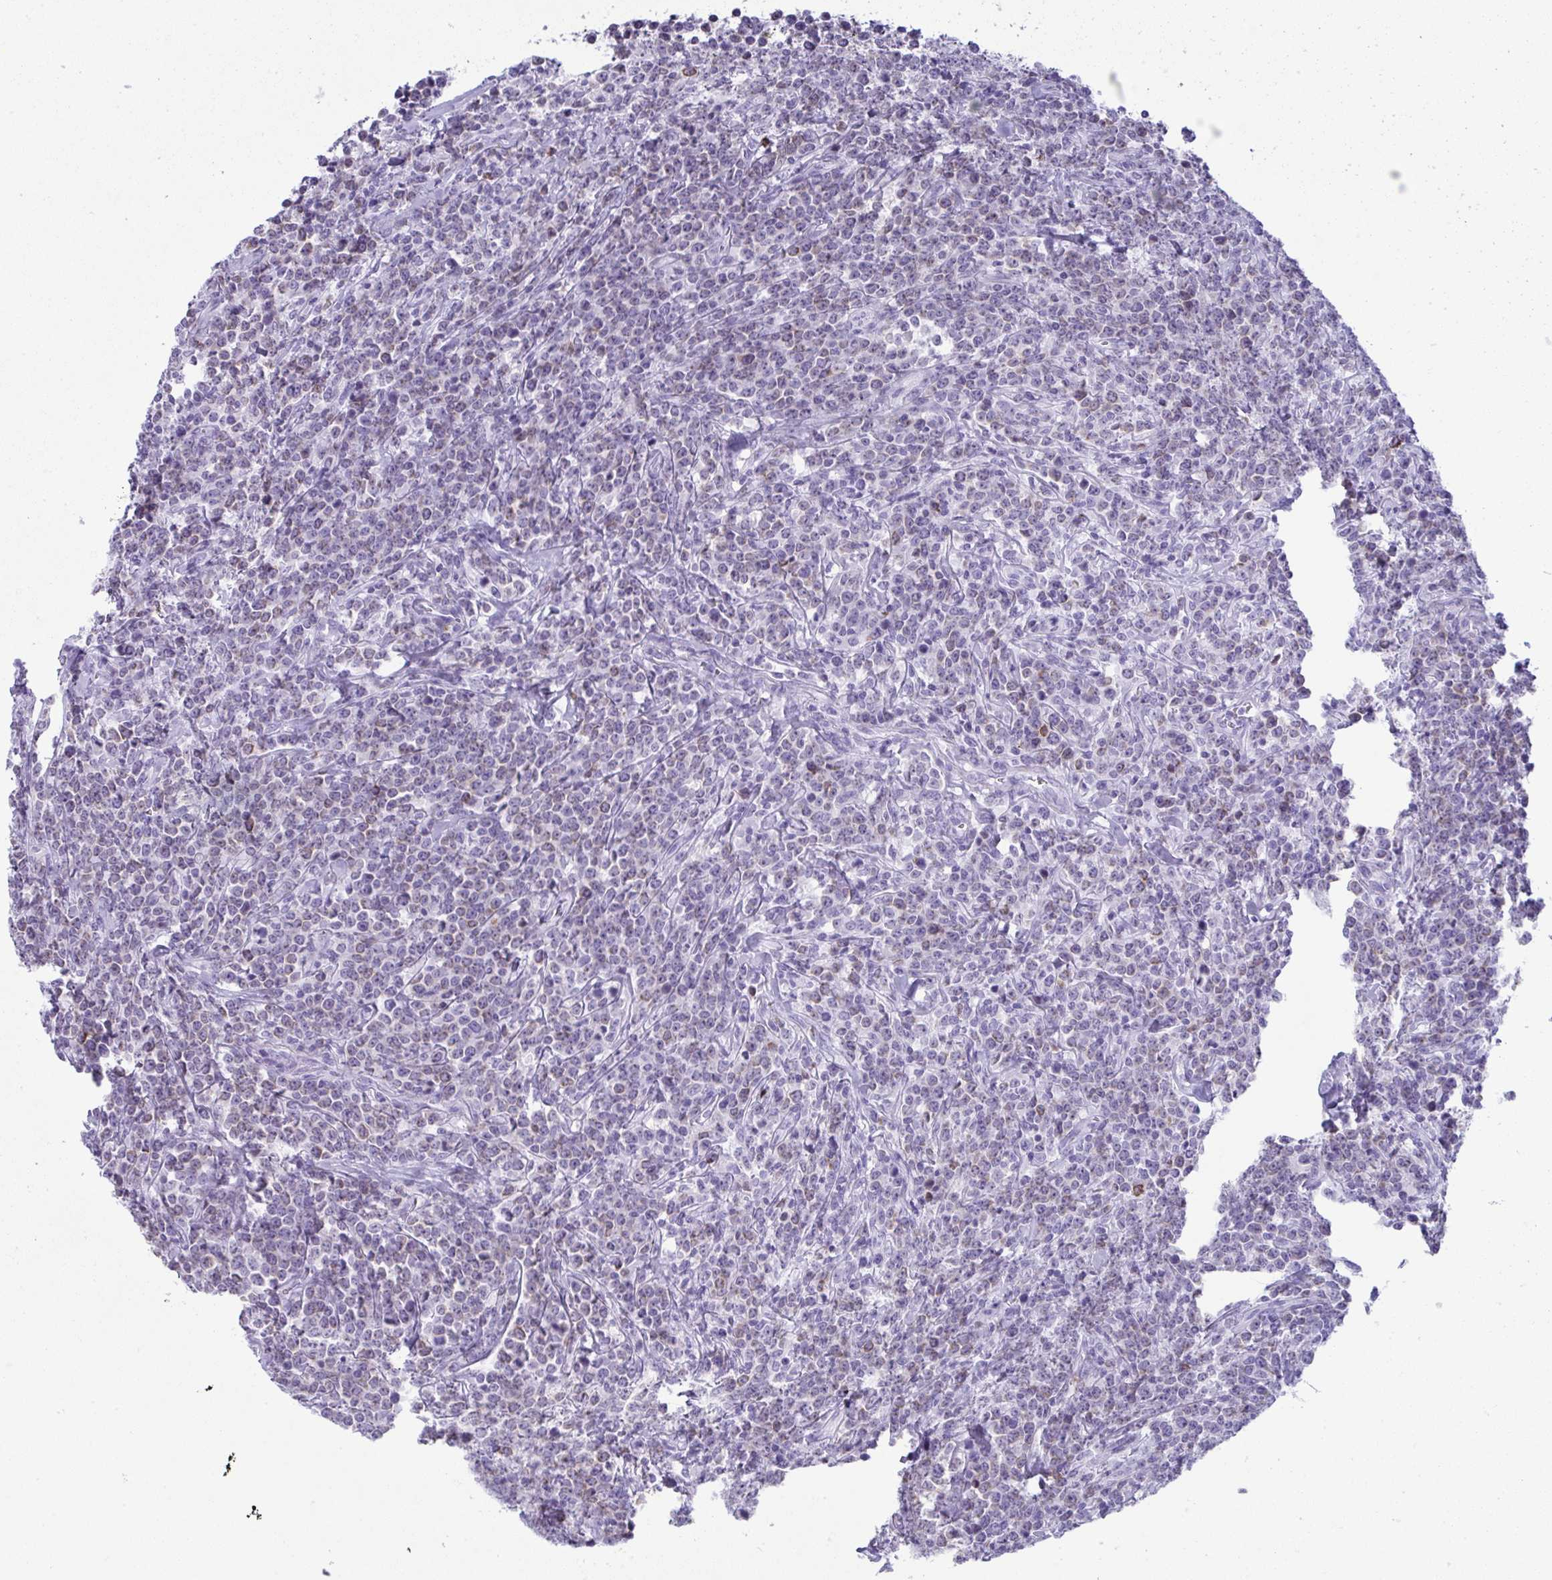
{"staining": {"intensity": "negative", "quantity": "none", "location": "none"}, "tissue": "lymphoma", "cell_type": "Tumor cells", "image_type": "cancer", "snomed": [{"axis": "morphology", "description": "Malignant lymphoma, non-Hodgkin's type, High grade"}, {"axis": "topography", "description": "Small intestine"}], "caption": "Immunohistochemistry (IHC) of human lymphoma reveals no expression in tumor cells.", "gene": "JCHAIN", "patient": {"sex": "female", "age": 56}}